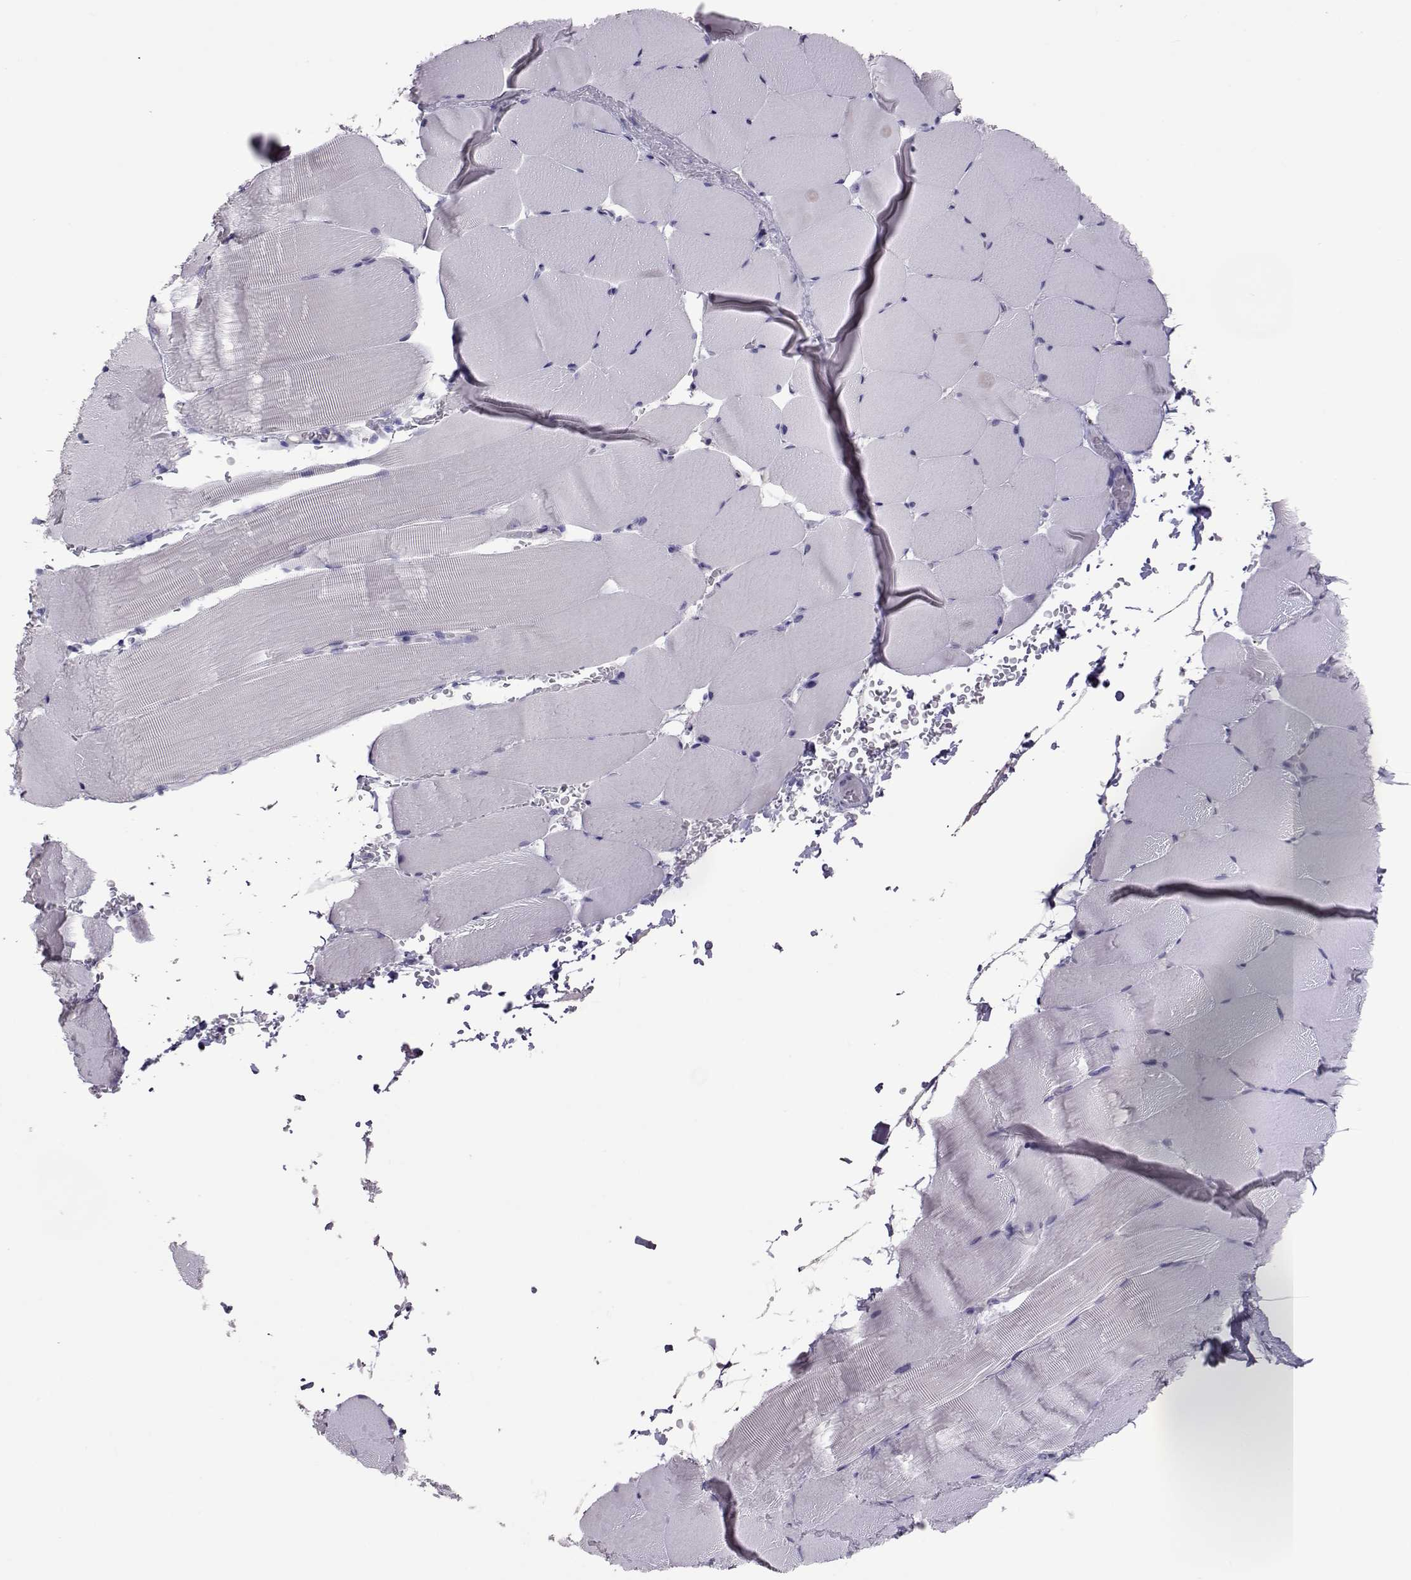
{"staining": {"intensity": "negative", "quantity": "none", "location": "none"}, "tissue": "skeletal muscle", "cell_type": "Myocytes", "image_type": "normal", "snomed": [{"axis": "morphology", "description": "Normal tissue, NOS"}, {"axis": "topography", "description": "Skeletal muscle"}], "caption": "A high-resolution micrograph shows immunohistochemistry staining of unremarkable skeletal muscle, which demonstrates no significant positivity in myocytes. The staining is performed using DAB (3,3'-diaminobenzidine) brown chromogen with nuclei counter-stained in using hematoxylin.", "gene": "PMCH", "patient": {"sex": "female", "age": 37}}